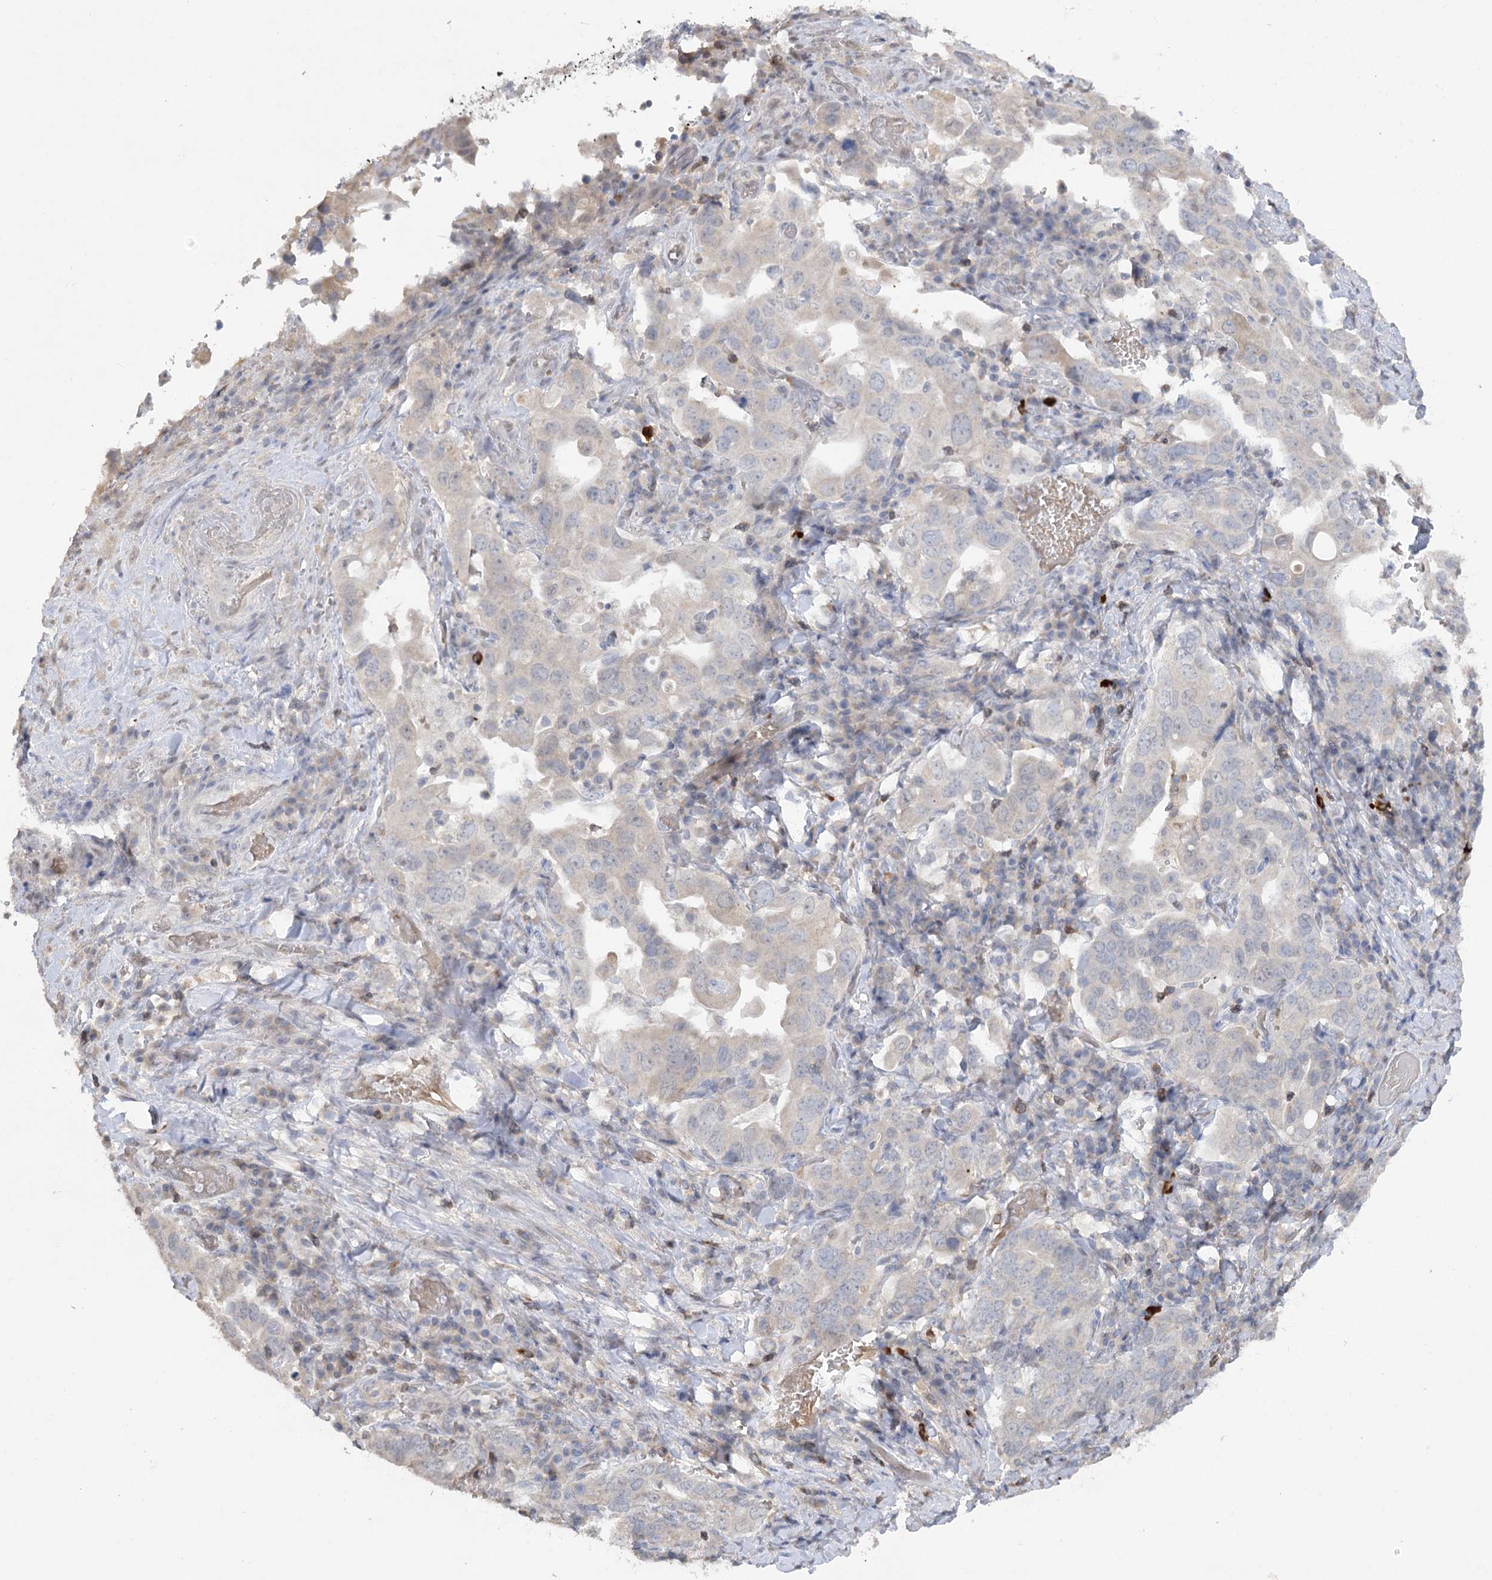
{"staining": {"intensity": "negative", "quantity": "none", "location": "none"}, "tissue": "stomach cancer", "cell_type": "Tumor cells", "image_type": "cancer", "snomed": [{"axis": "morphology", "description": "Adenocarcinoma, NOS"}, {"axis": "topography", "description": "Stomach, upper"}], "caption": "The image exhibits no staining of tumor cells in adenocarcinoma (stomach).", "gene": "TRAF3IP1", "patient": {"sex": "male", "age": 62}}